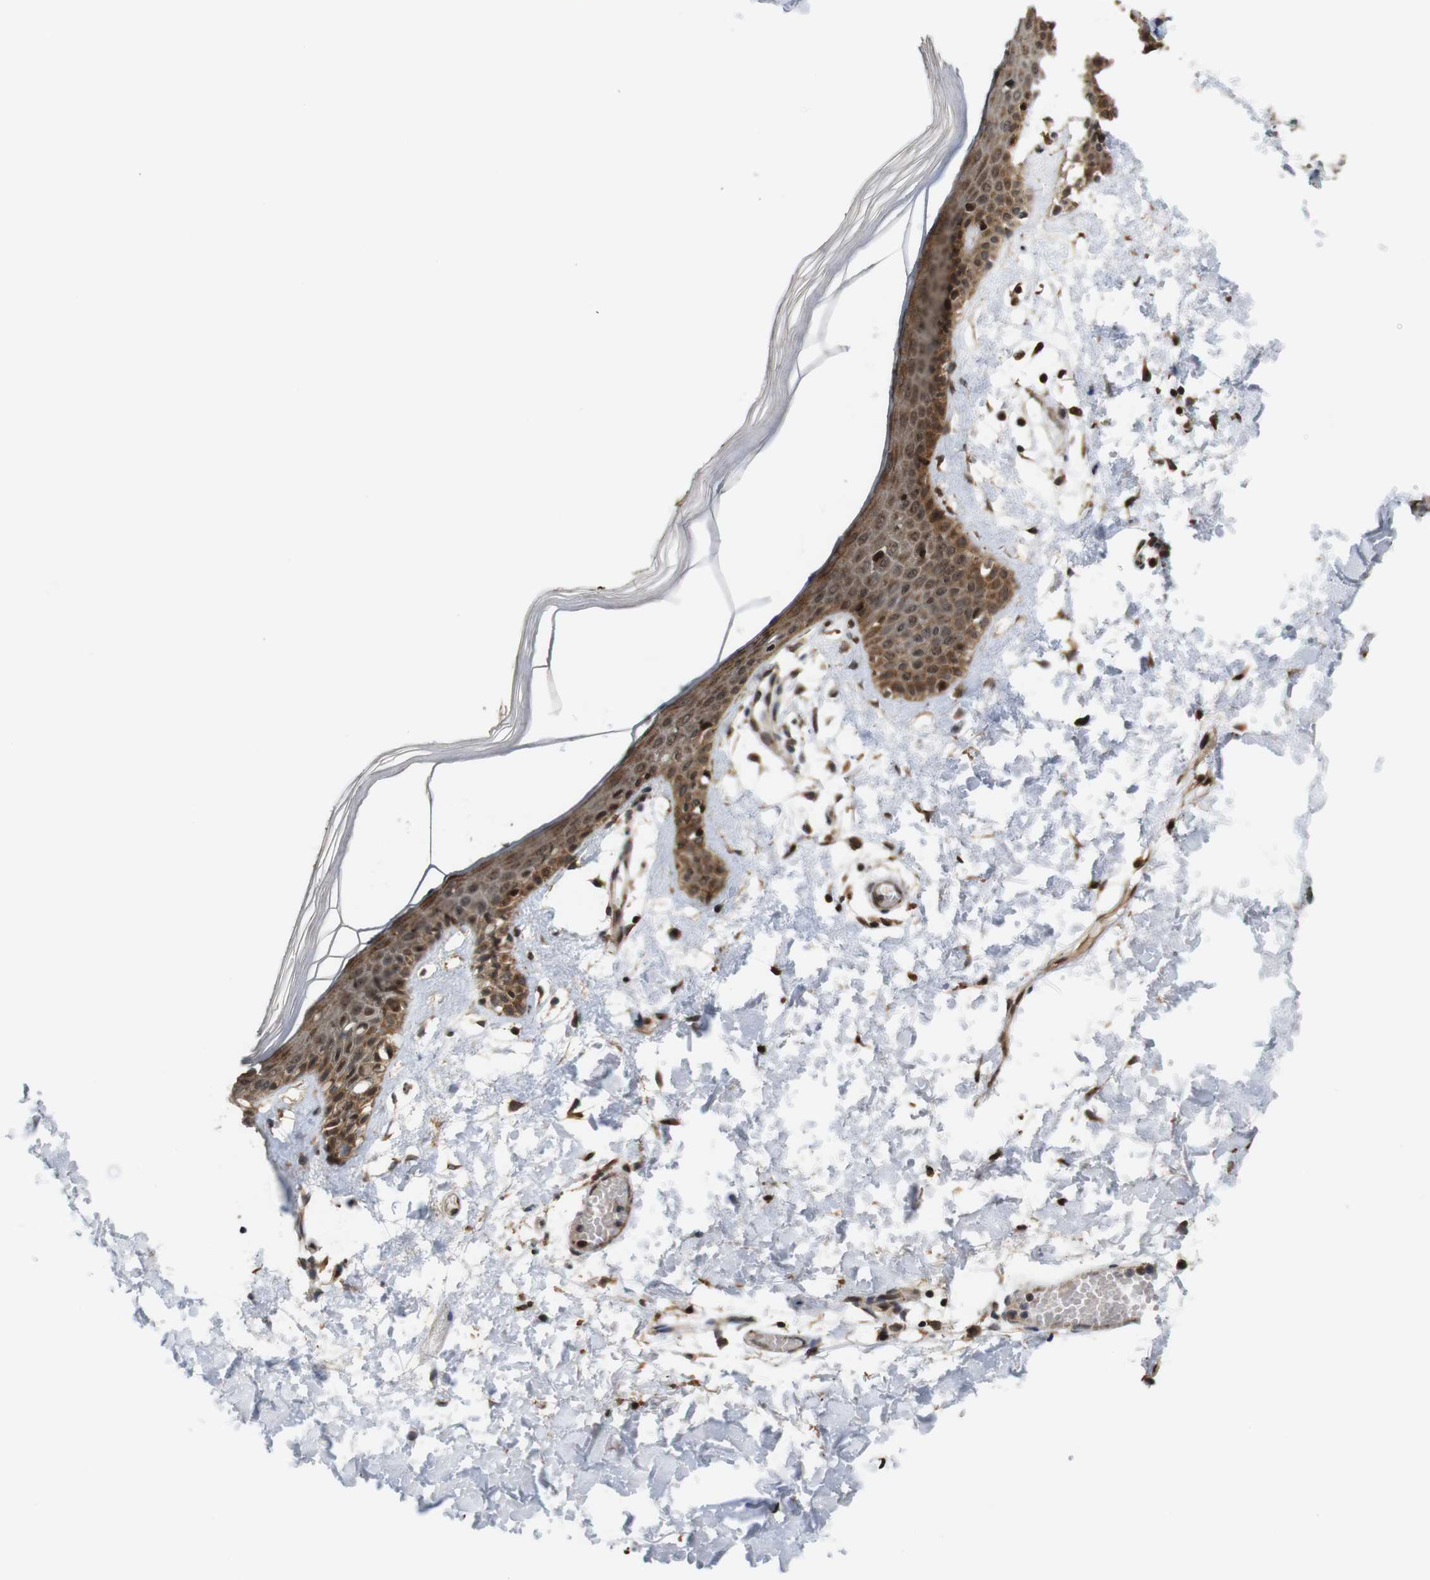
{"staining": {"intensity": "moderate", "quantity": ">75%", "location": "nuclear"}, "tissue": "skin", "cell_type": "Fibroblasts", "image_type": "normal", "snomed": [{"axis": "morphology", "description": "Normal tissue, NOS"}, {"axis": "topography", "description": "Skin"}], "caption": "A high-resolution image shows immunohistochemistry (IHC) staining of normal skin, which displays moderate nuclear expression in approximately >75% of fibroblasts.", "gene": "EFCAB14", "patient": {"sex": "male", "age": 53}}